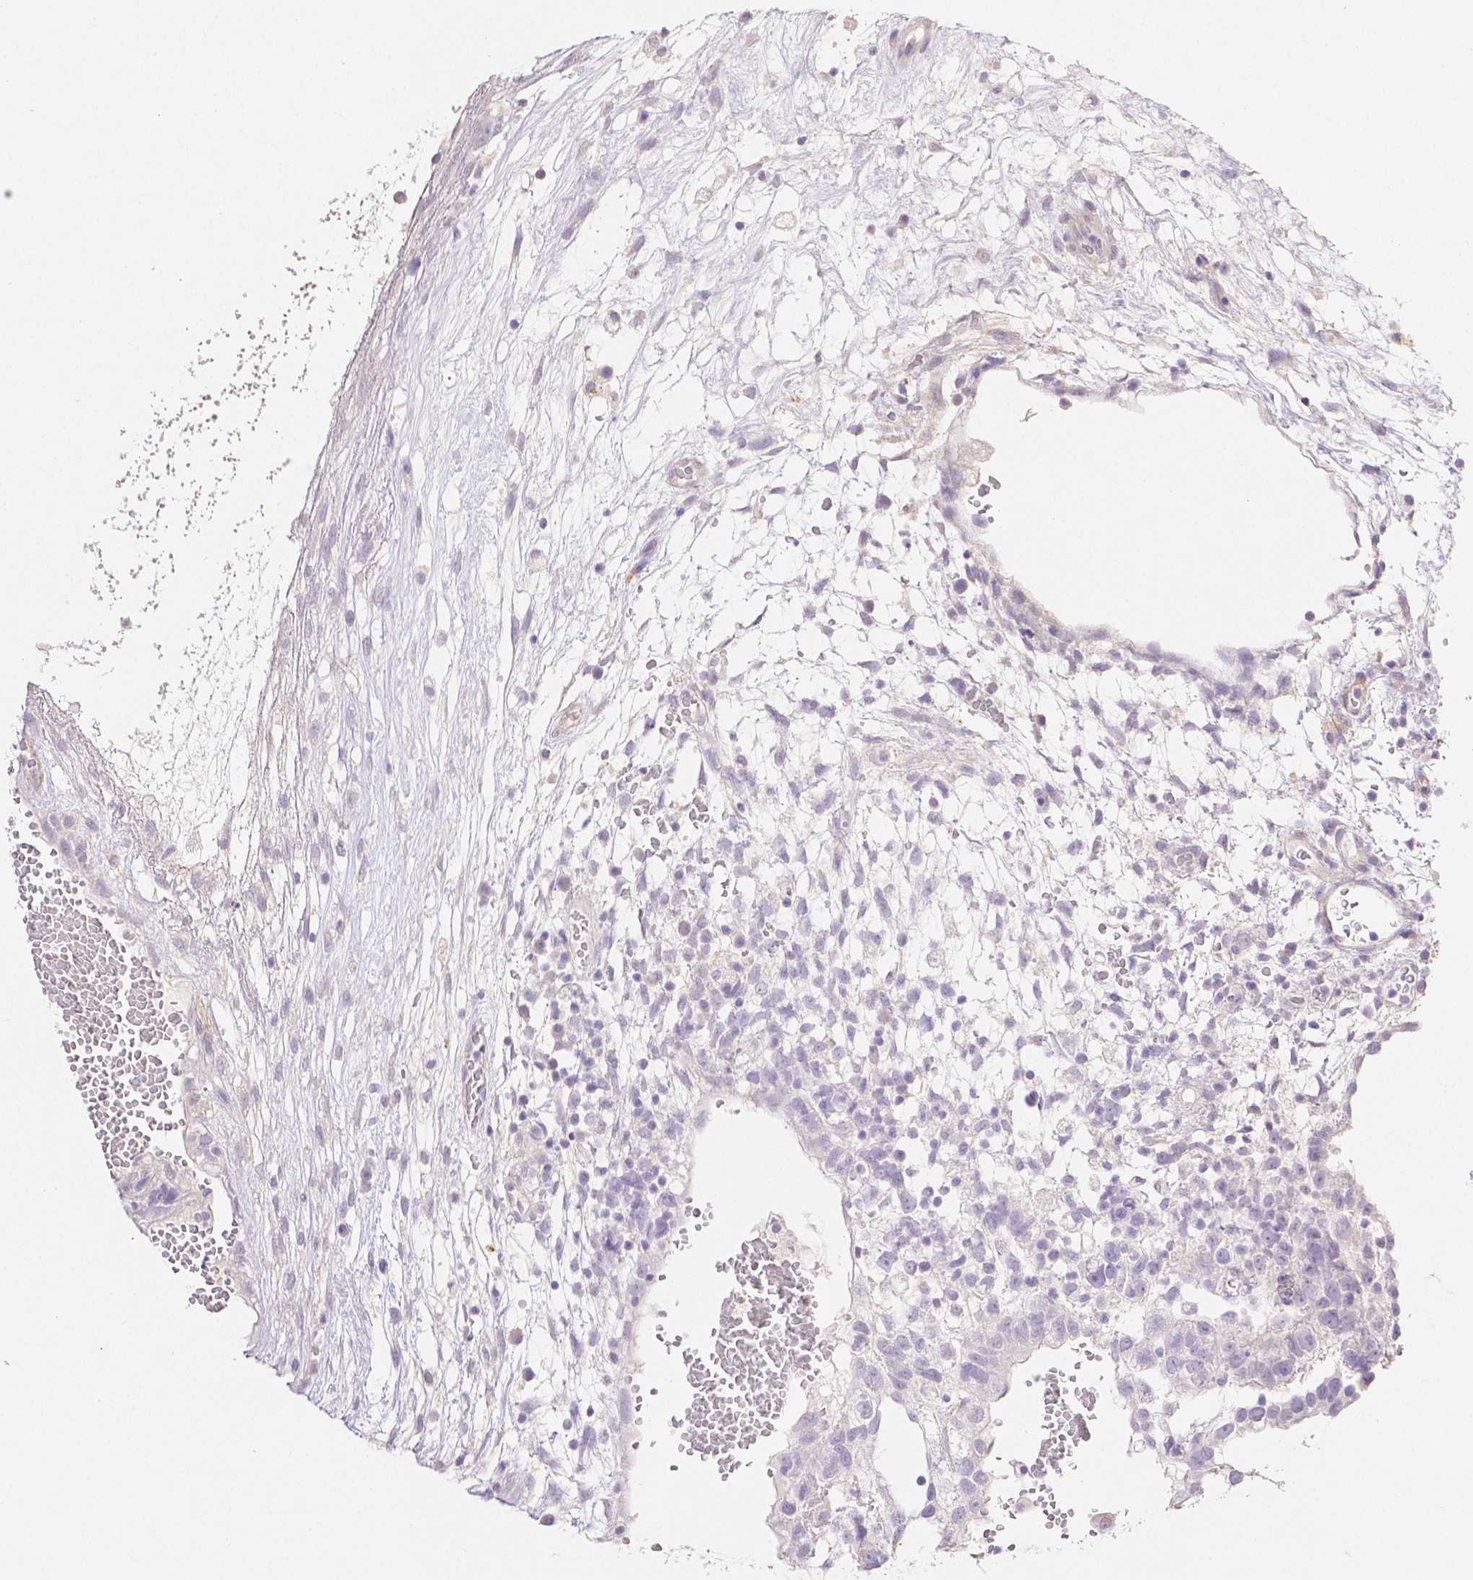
{"staining": {"intensity": "negative", "quantity": "none", "location": "none"}, "tissue": "testis cancer", "cell_type": "Tumor cells", "image_type": "cancer", "snomed": [{"axis": "morphology", "description": "Normal tissue, NOS"}, {"axis": "morphology", "description": "Carcinoma, Embryonal, NOS"}, {"axis": "topography", "description": "Testis"}], "caption": "Tumor cells are negative for protein expression in human testis embryonal carcinoma.", "gene": "THY1", "patient": {"sex": "male", "age": 32}}